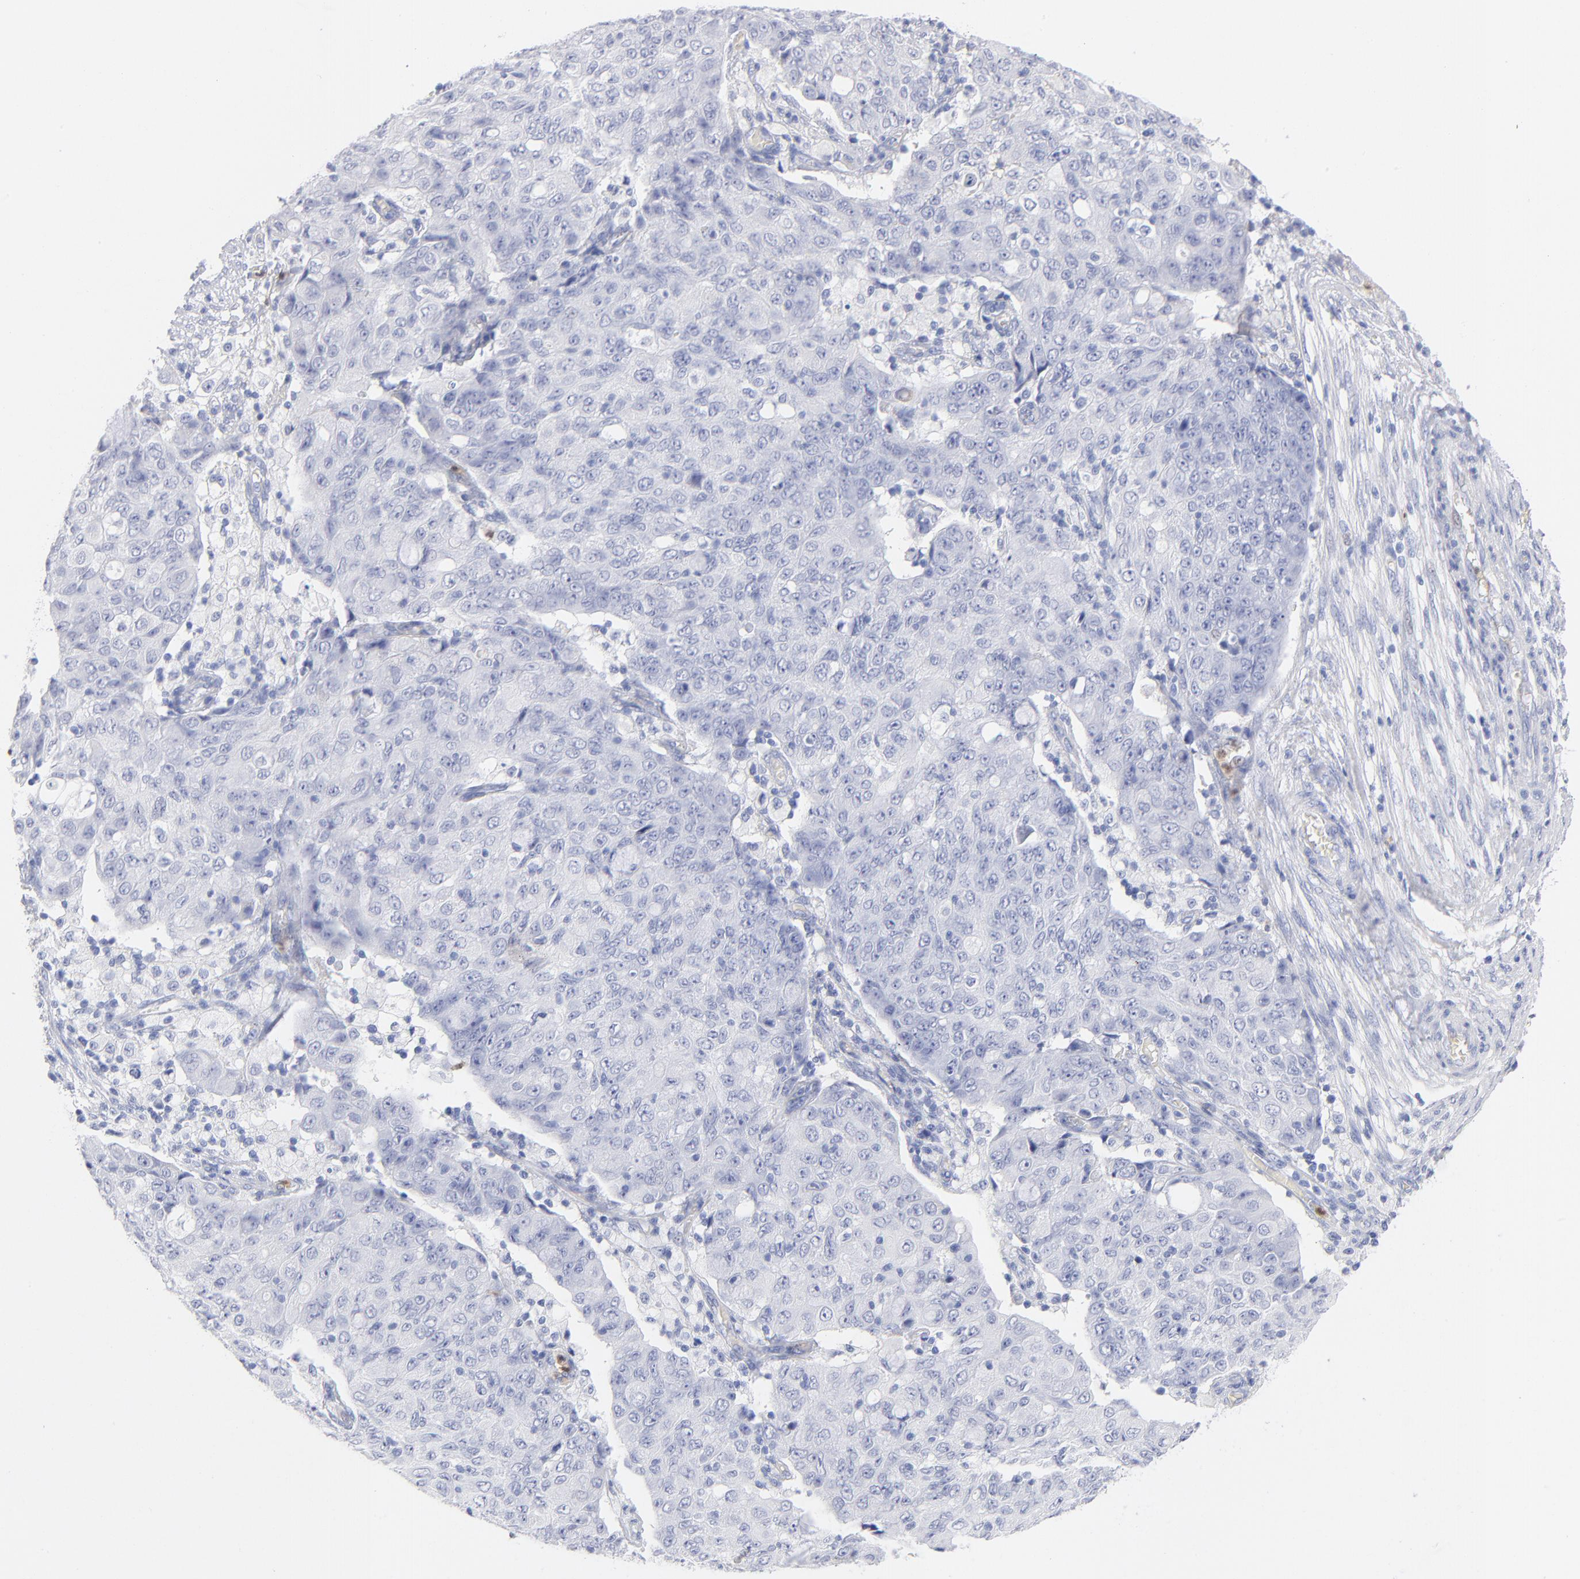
{"staining": {"intensity": "negative", "quantity": "none", "location": "none"}, "tissue": "ovarian cancer", "cell_type": "Tumor cells", "image_type": "cancer", "snomed": [{"axis": "morphology", "description": "Carcinoma, endometroid"}, {"axis": "topography", "description": "Ovary"}], "caption": "Endometroid carcinoma (ovarian) was stained to show a protein in brown. There is no significant expression in tumor cells.", "gene": "ARG1", "patient": {"sex": "female", "age": 42}}